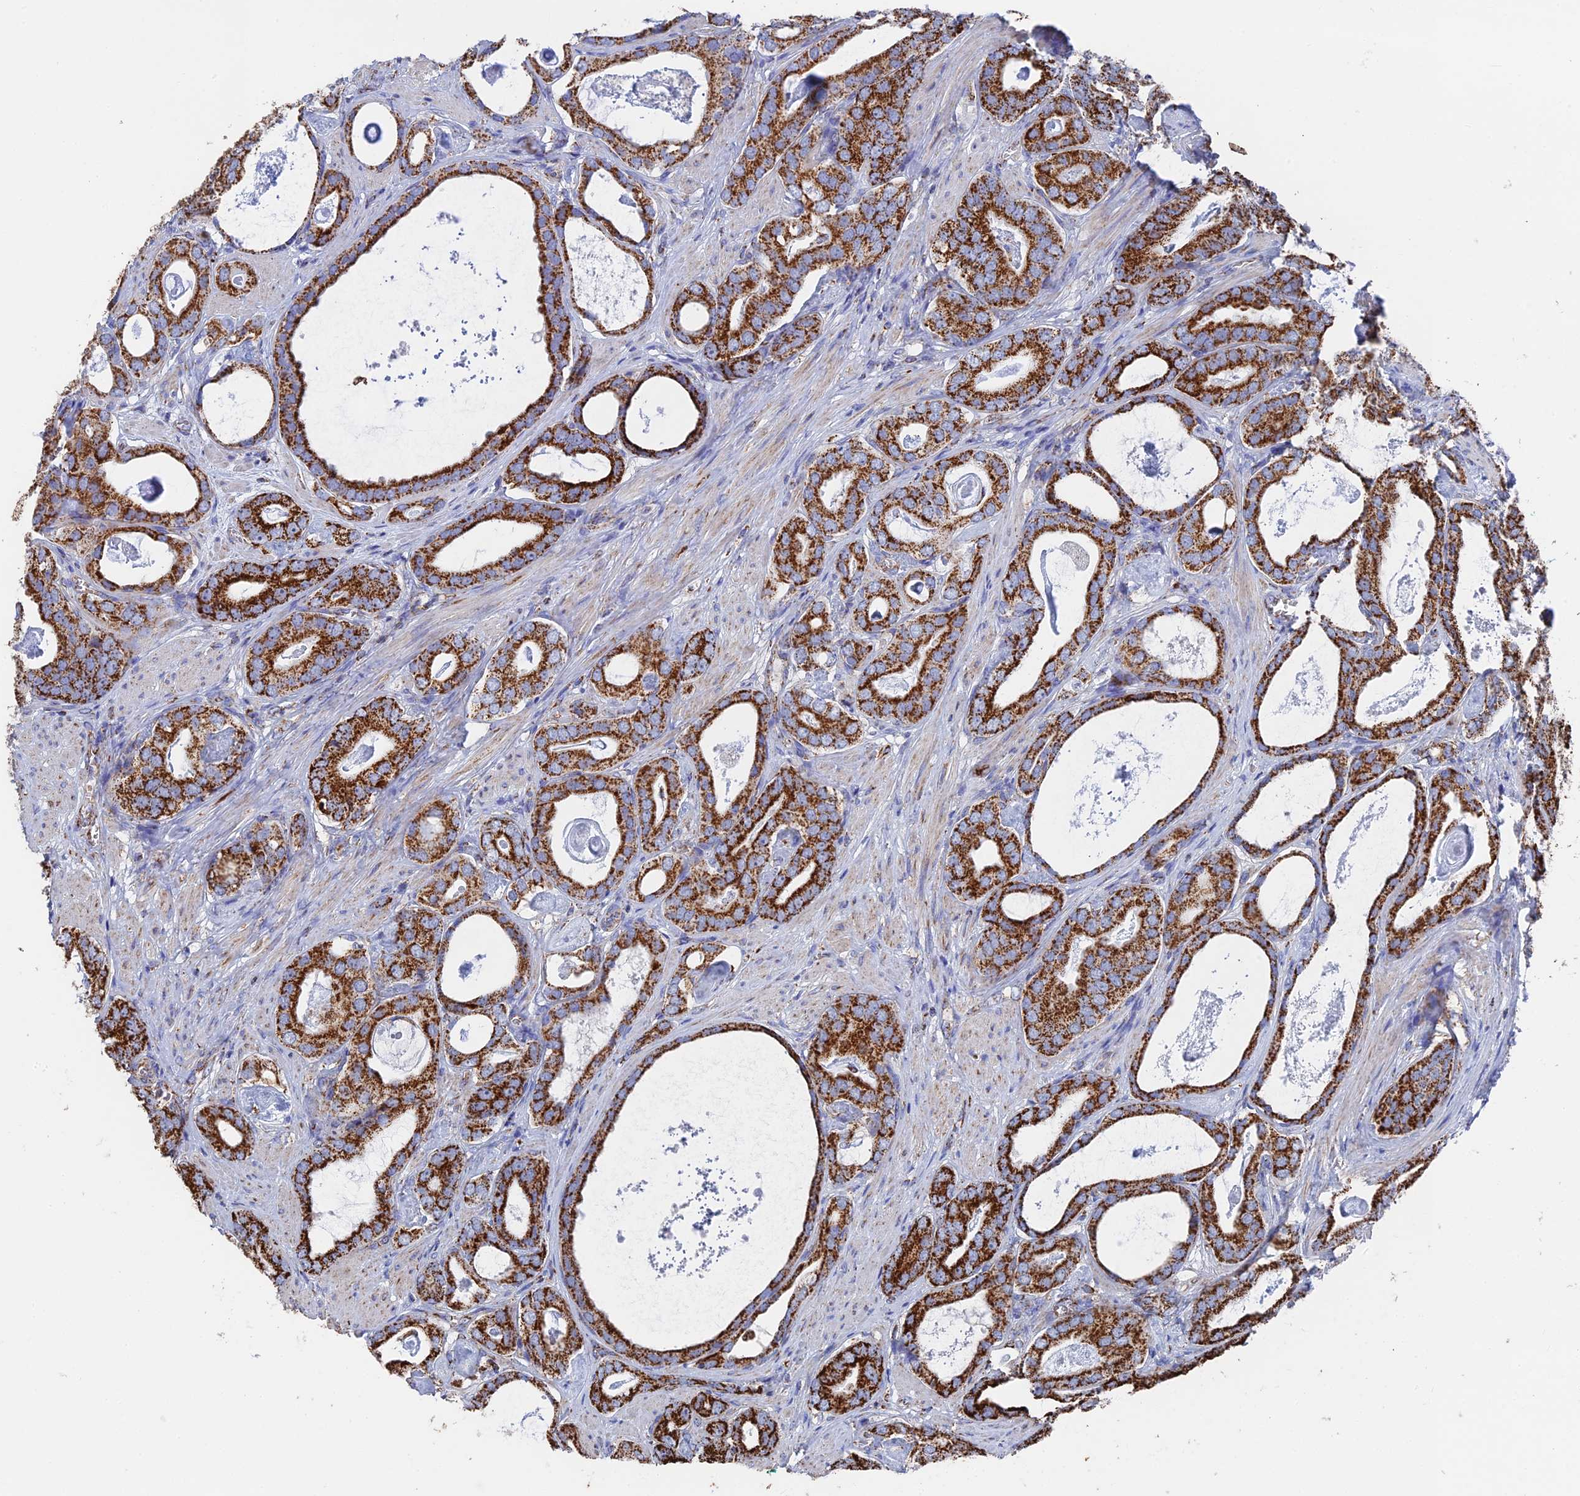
{"staining": {"intensity": "strong", "quantity": ">75%", "location": "cytoplasmic/membranous"}, "tissue": "prostate cancer", "cell_type": "Tumor cells", "image_type": "cancer", "snomed": [{"axis": "morphology", "description": "Adenocarcinoma, Low grade"}, {"axis": "topography", "description": "Prostate"}], "caption": "The photomicrograph demonstrates a brown stain indicating the presence of a protein in the cytoplasmic/membranous of tumor cells in adenocarcinoma (low-grade) (prostate).", "gene": "HAUS8", "patient": {"sex": "male", "age": 71}}